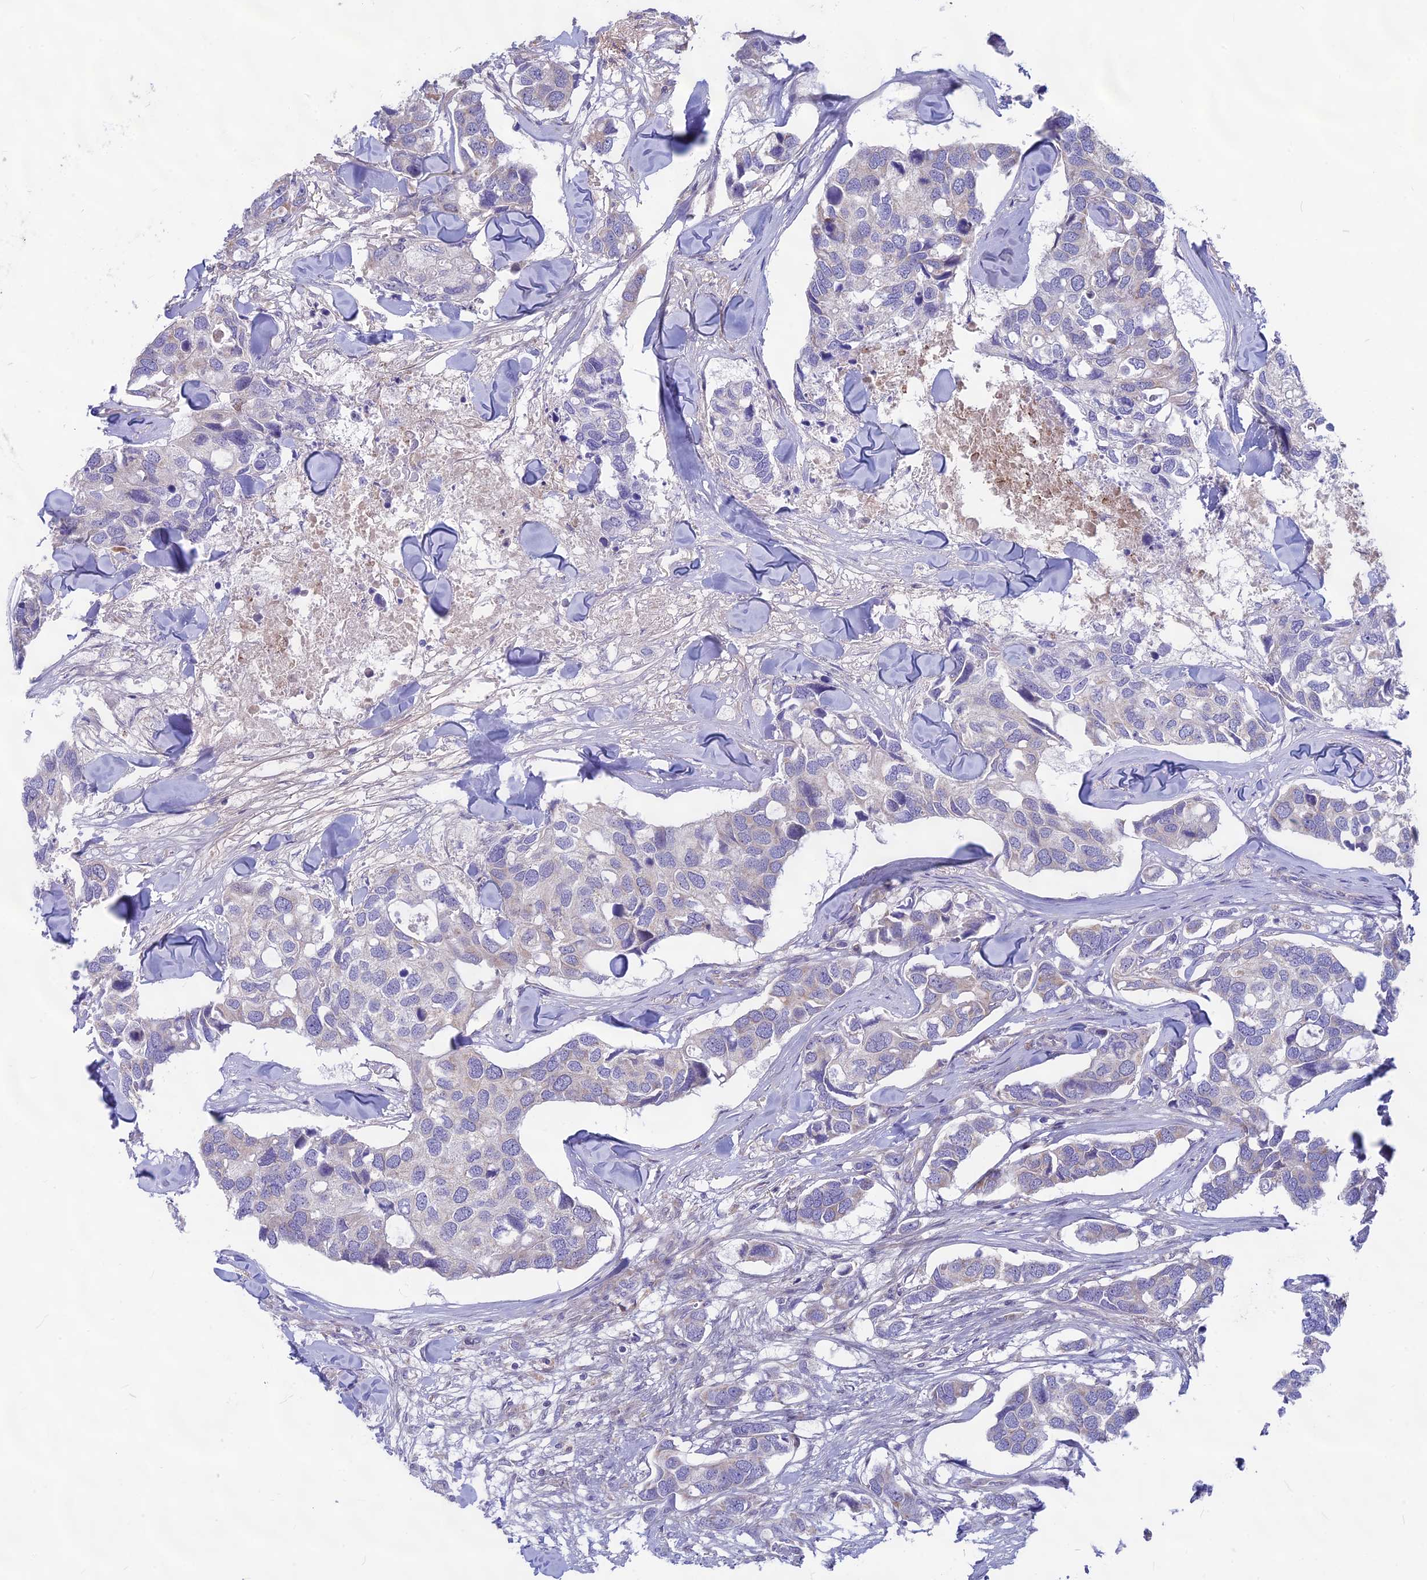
{"staining": {"intensity": "negative", "quantity": "none", "location": "none"}, "tissue": "breast cancer", "cell_type": "Tumor cells", "image_type": "cancer", "snomed": [{"axis": "morphology", "description": "Duct carcinoma"}, {"axis": "topography", "description": "Breast"}], "caption": "This image is of breast cancer (infiltrating ductal carcinoma) stained with immunohistochemistry (IHC) to label a protein in brown with the nuclei are counter-stained blue. There is no positivity in tumor cells. (DAB (3,3'-diaminobenzidine) immunohistochemistry (IHC), high magnification).", "gene": "PLAC9", "patient": {"sex": "female", "age": 83}}